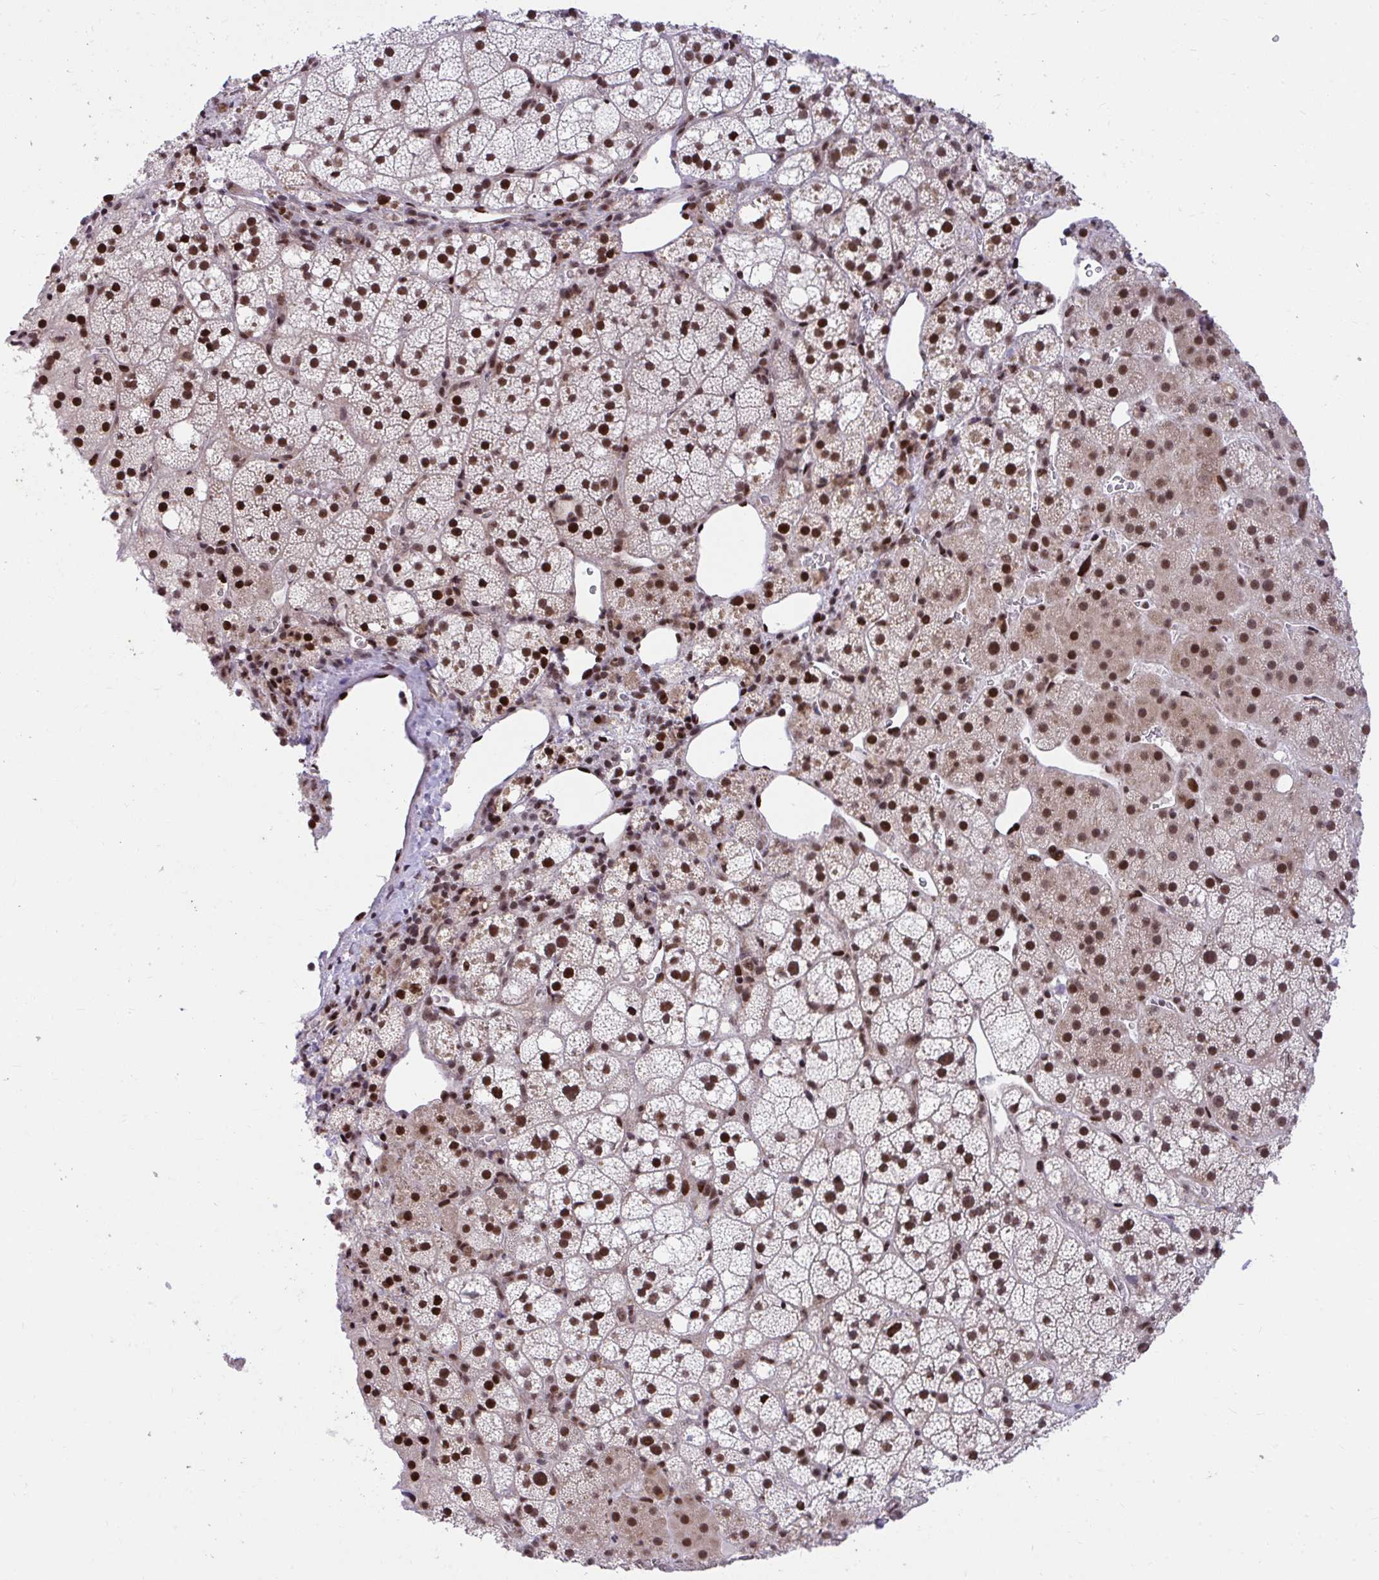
{"staining": {"intensity": "strong", "quantity": ">75%", "location": "nuclear"}, "tissue": "adrenal gland", "cell_type": "Glandular cells", "image_type": "normal", "snomed": [{"axis": "morphology", "description": "Normal tissue, NOS"}, {"axis": "topography", "description": "Adrenal gland"}], "caption": "Protein staining displays strong nuclear expression in about >75% of glandular cells in benign adrenal gland.", "gene": "HOXA4", "patient": {"sex": "male", "age": 53}}